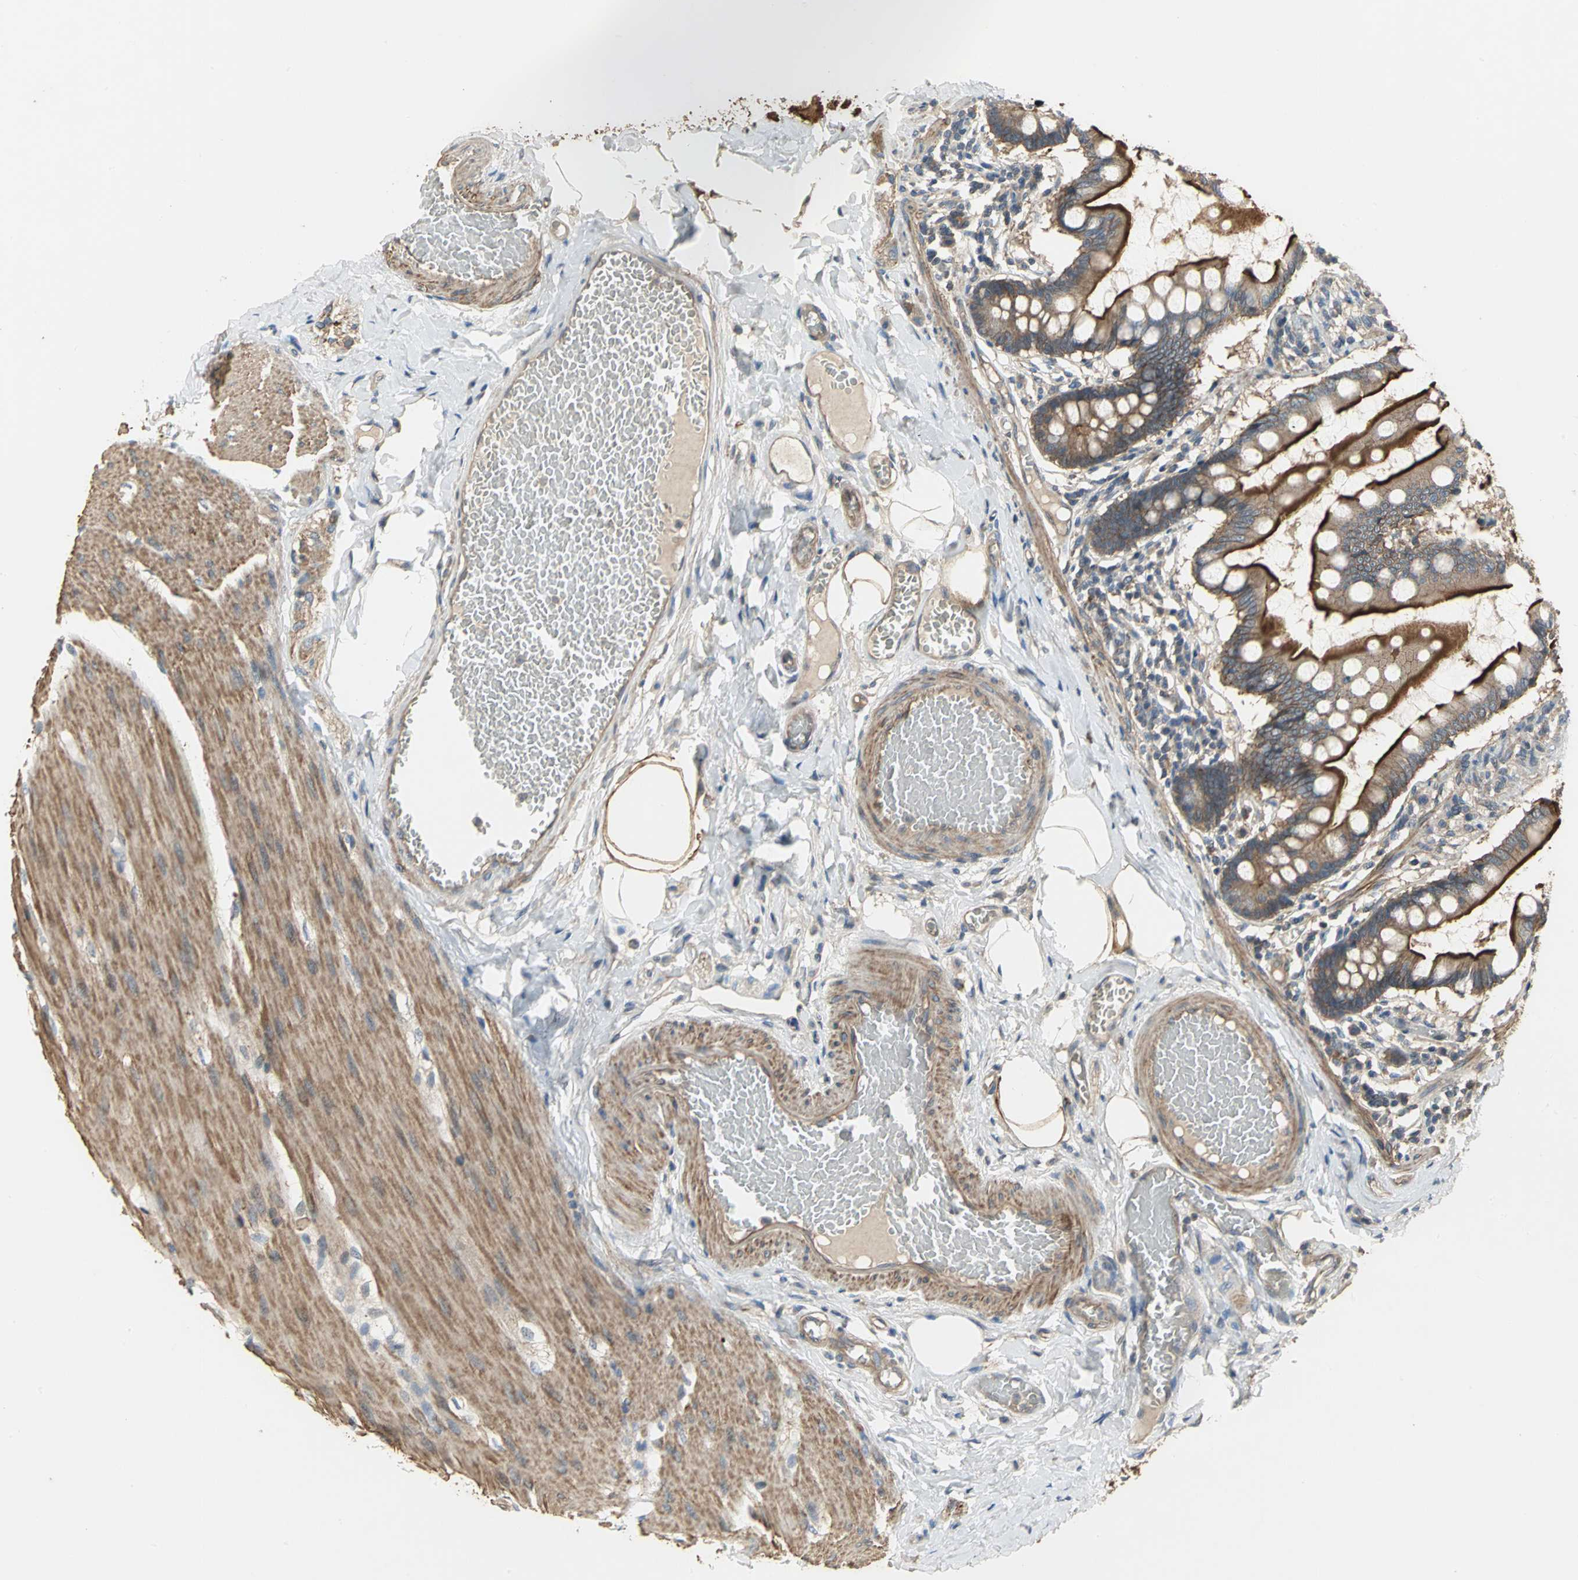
{"staining": {"intensity": "strong", "quantity": ">75%", "location": "cytoplasmic/membranous"}, "tissue": "small intestine", "cell_type": "Glandular cells", "image_type": "normal", "snomed": [{"axis": "morphology", "description": "Normal tissue, NOS"}, {"axis": "topography", "description": "Small intestine"}], "caption": "The histopathology image reveals immunohistochemical staining of unremarkable small intestine. There is strong cytoplasmic/membranous positivity is appreciated in approximately >75% of glandular cells. (DAB (3,3'-diaminobenzidine) = brown stain, brightfield microscopy at high magnification).", "gene": "MET", "patient": {"sex": "male", "age": 41}}